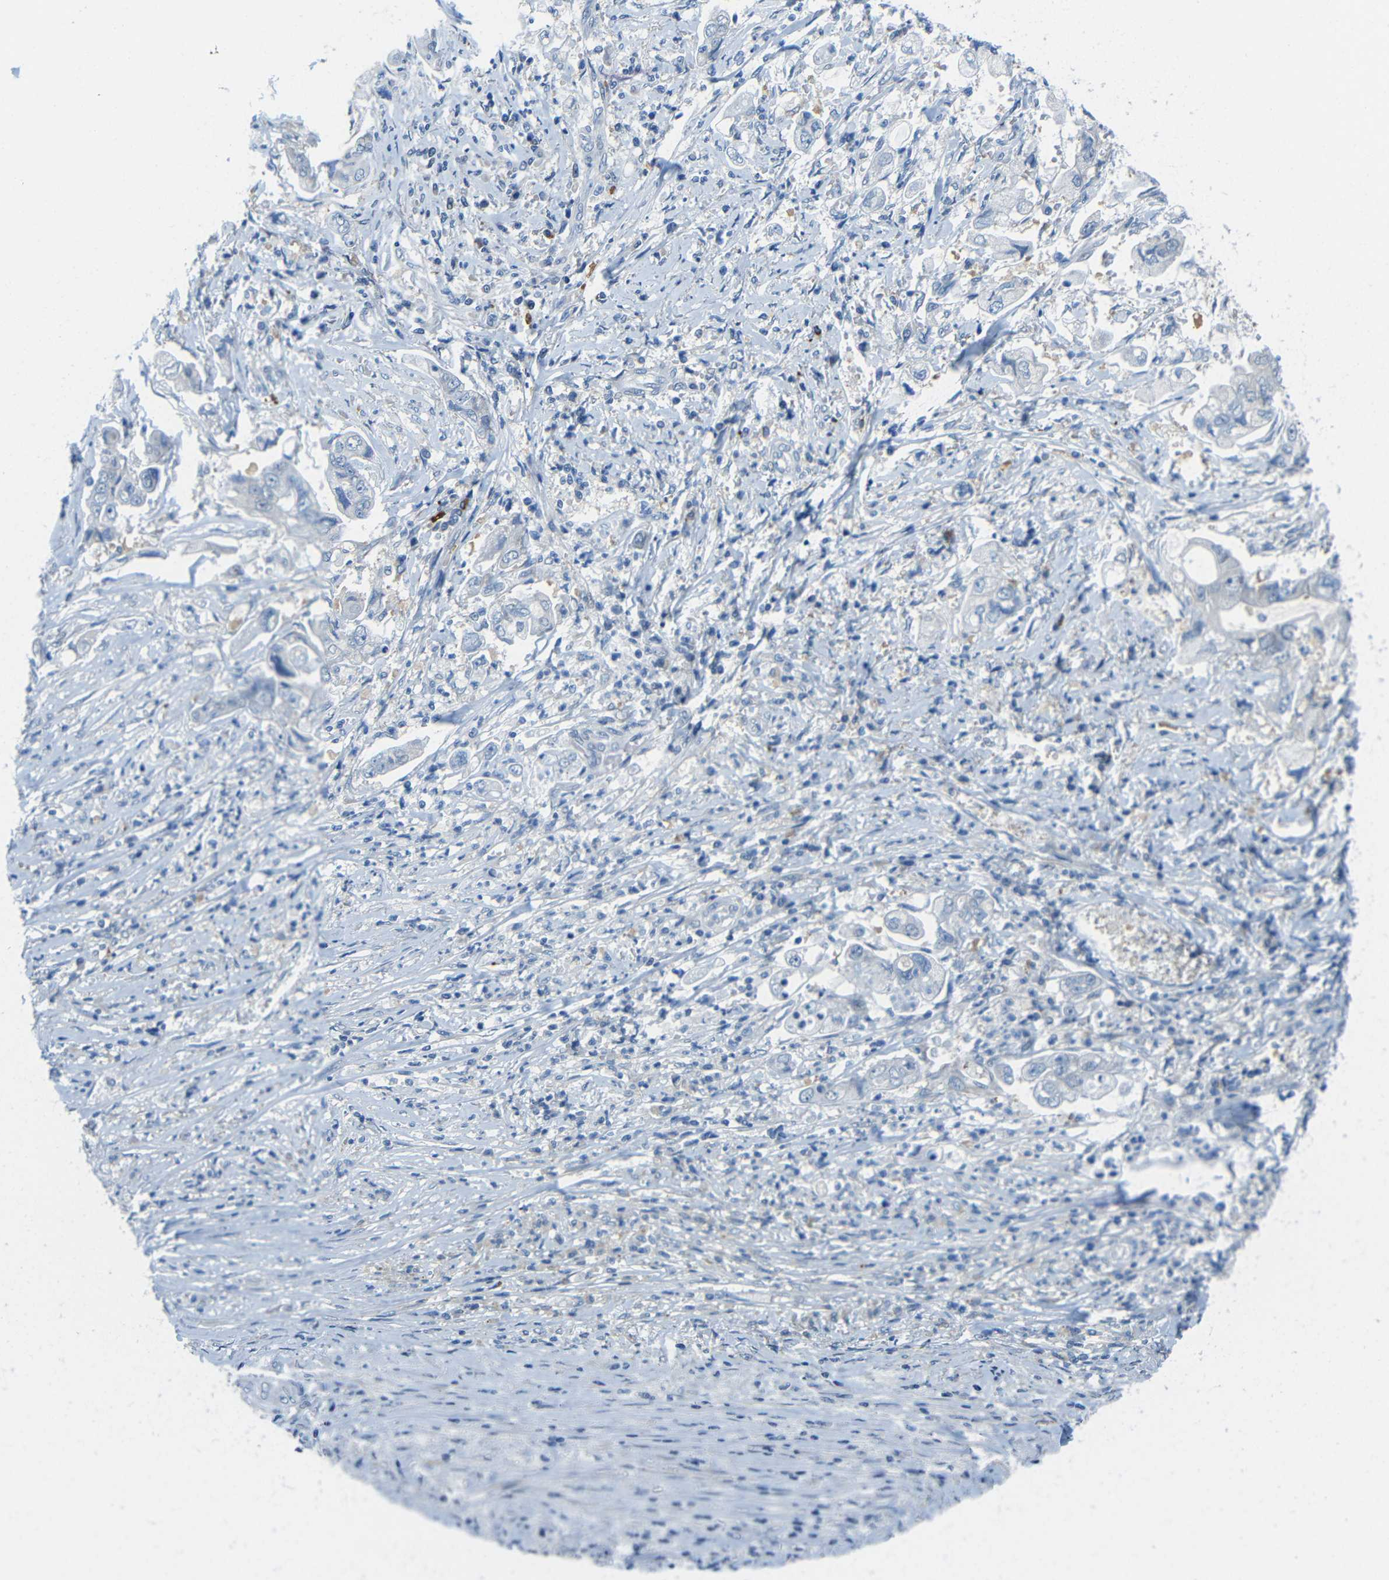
{"staining": {"intensity": "negative", "quantity": "none", "location": "none"}, "tissue": "stomach cancer", "cell_type": "Tumor cells", "image_type": "cancer", "snomed": [{"axis": "morphology", "description": "Adenocarcinoma, NOS"}, {"axis": "topography", "description": "Stomach"}], "caption": "The immunohistochemistry photomicrograph has no significant expression in tumor cells of adenocarcinoma (stomach) tissue. (Immunohistochemistry (ihc), brightfield microscopy, high magnification).", "gene": "NEGR1", "patient": {"sex": "male", "age": 62}}